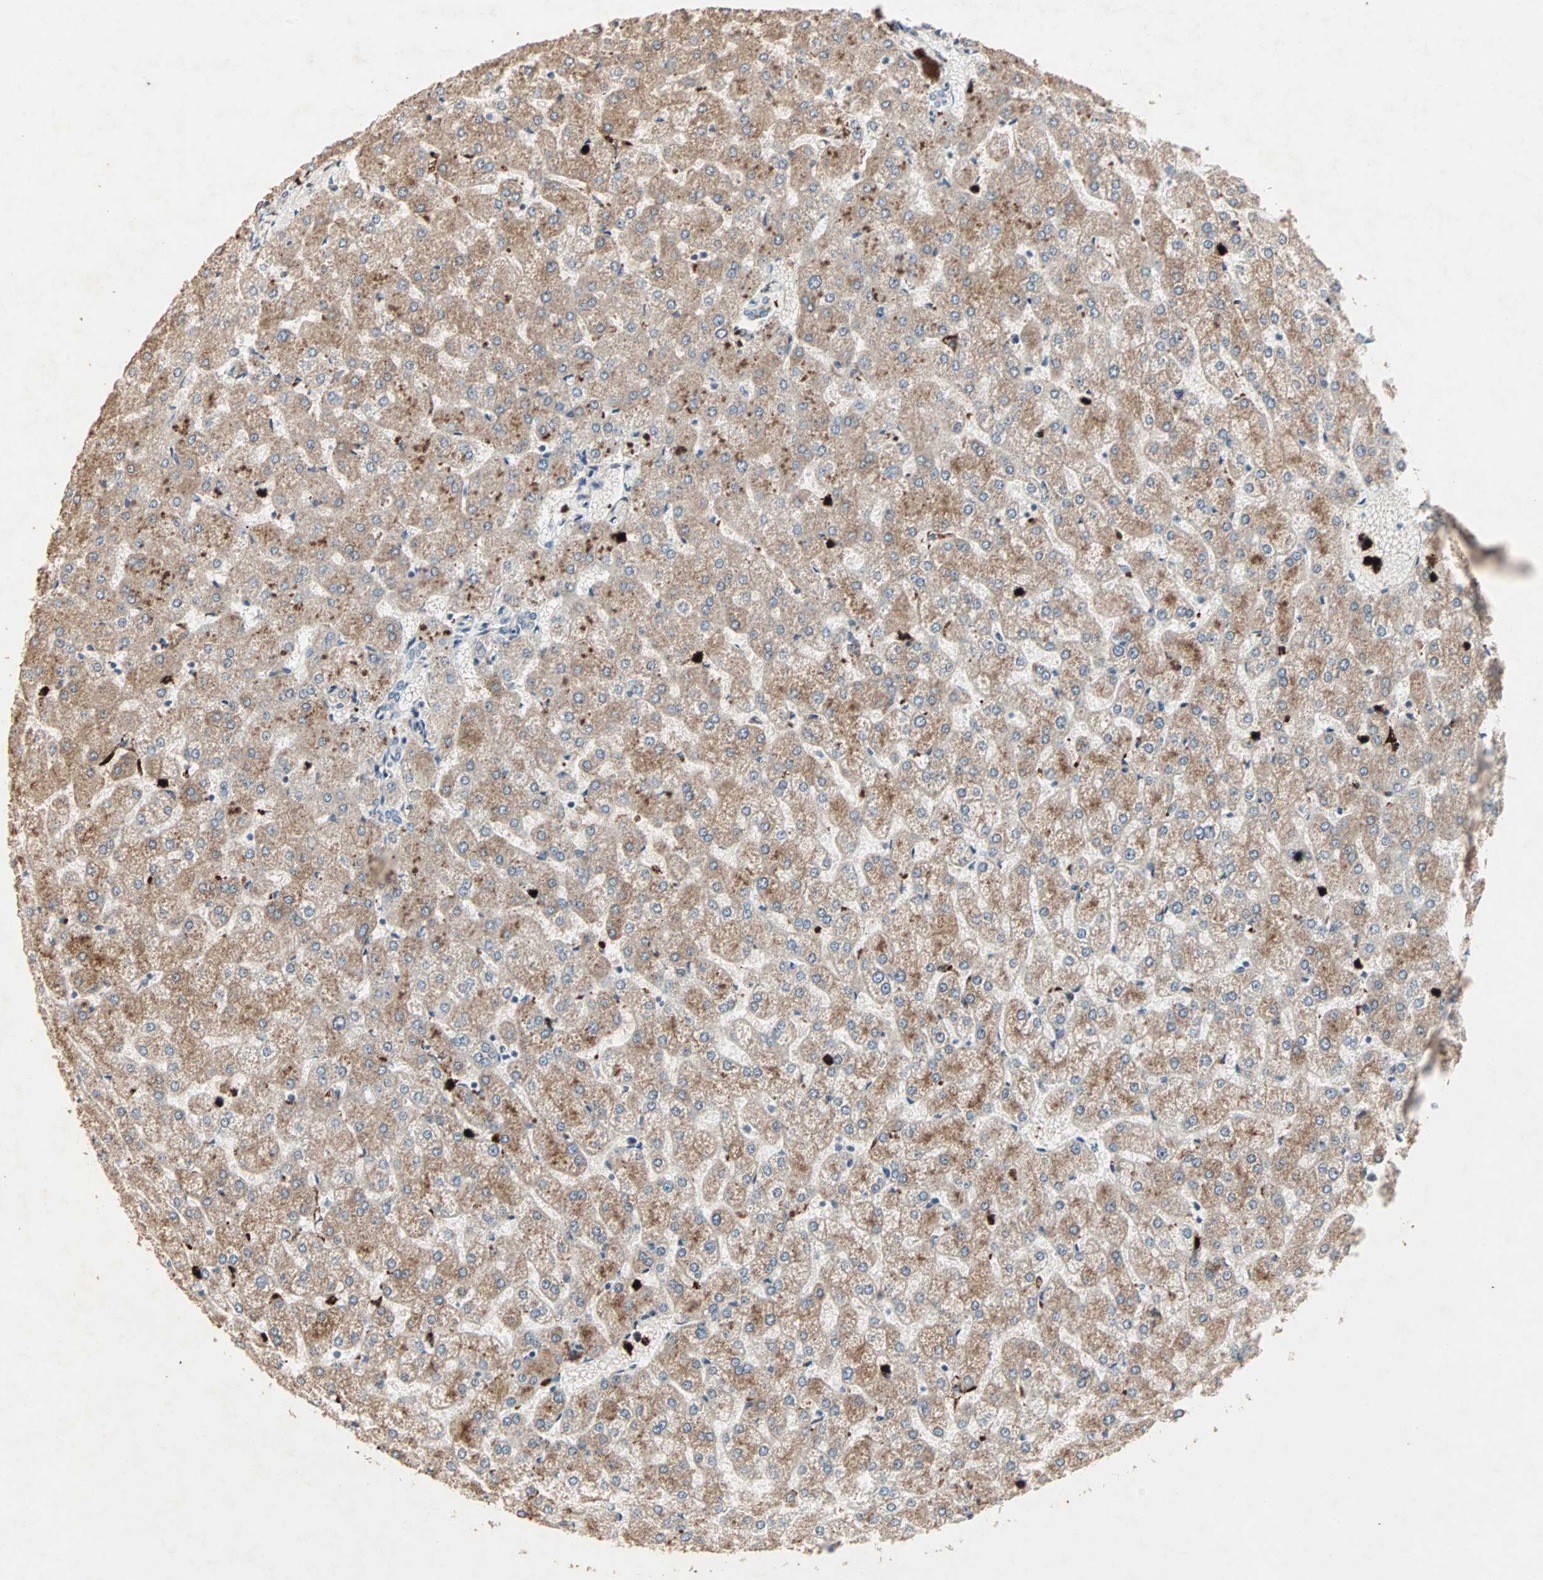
{"staining": {"intensity": "weak", "quantity": ">75%", "location": "cytoplasmic/membranous"}, "tissue": "liver", "cell_type": "Cholangiocytes", "image_type": "normal", "snomed": [{"axis": "morphology", "description": "Normal tissue, NOS"}, {"axis": "topography", "description": "Liver"}], "caption": "Immunohistochemistry (IHC) histopathology image of normal liver stained for a protein (brown), which demonstrates low levels of weak cytoplasmic/membranous positivity in about >75% of cholangiocytes.", "gene": "CEACAM6", "patient": {"sex": "female", "age": 32}}